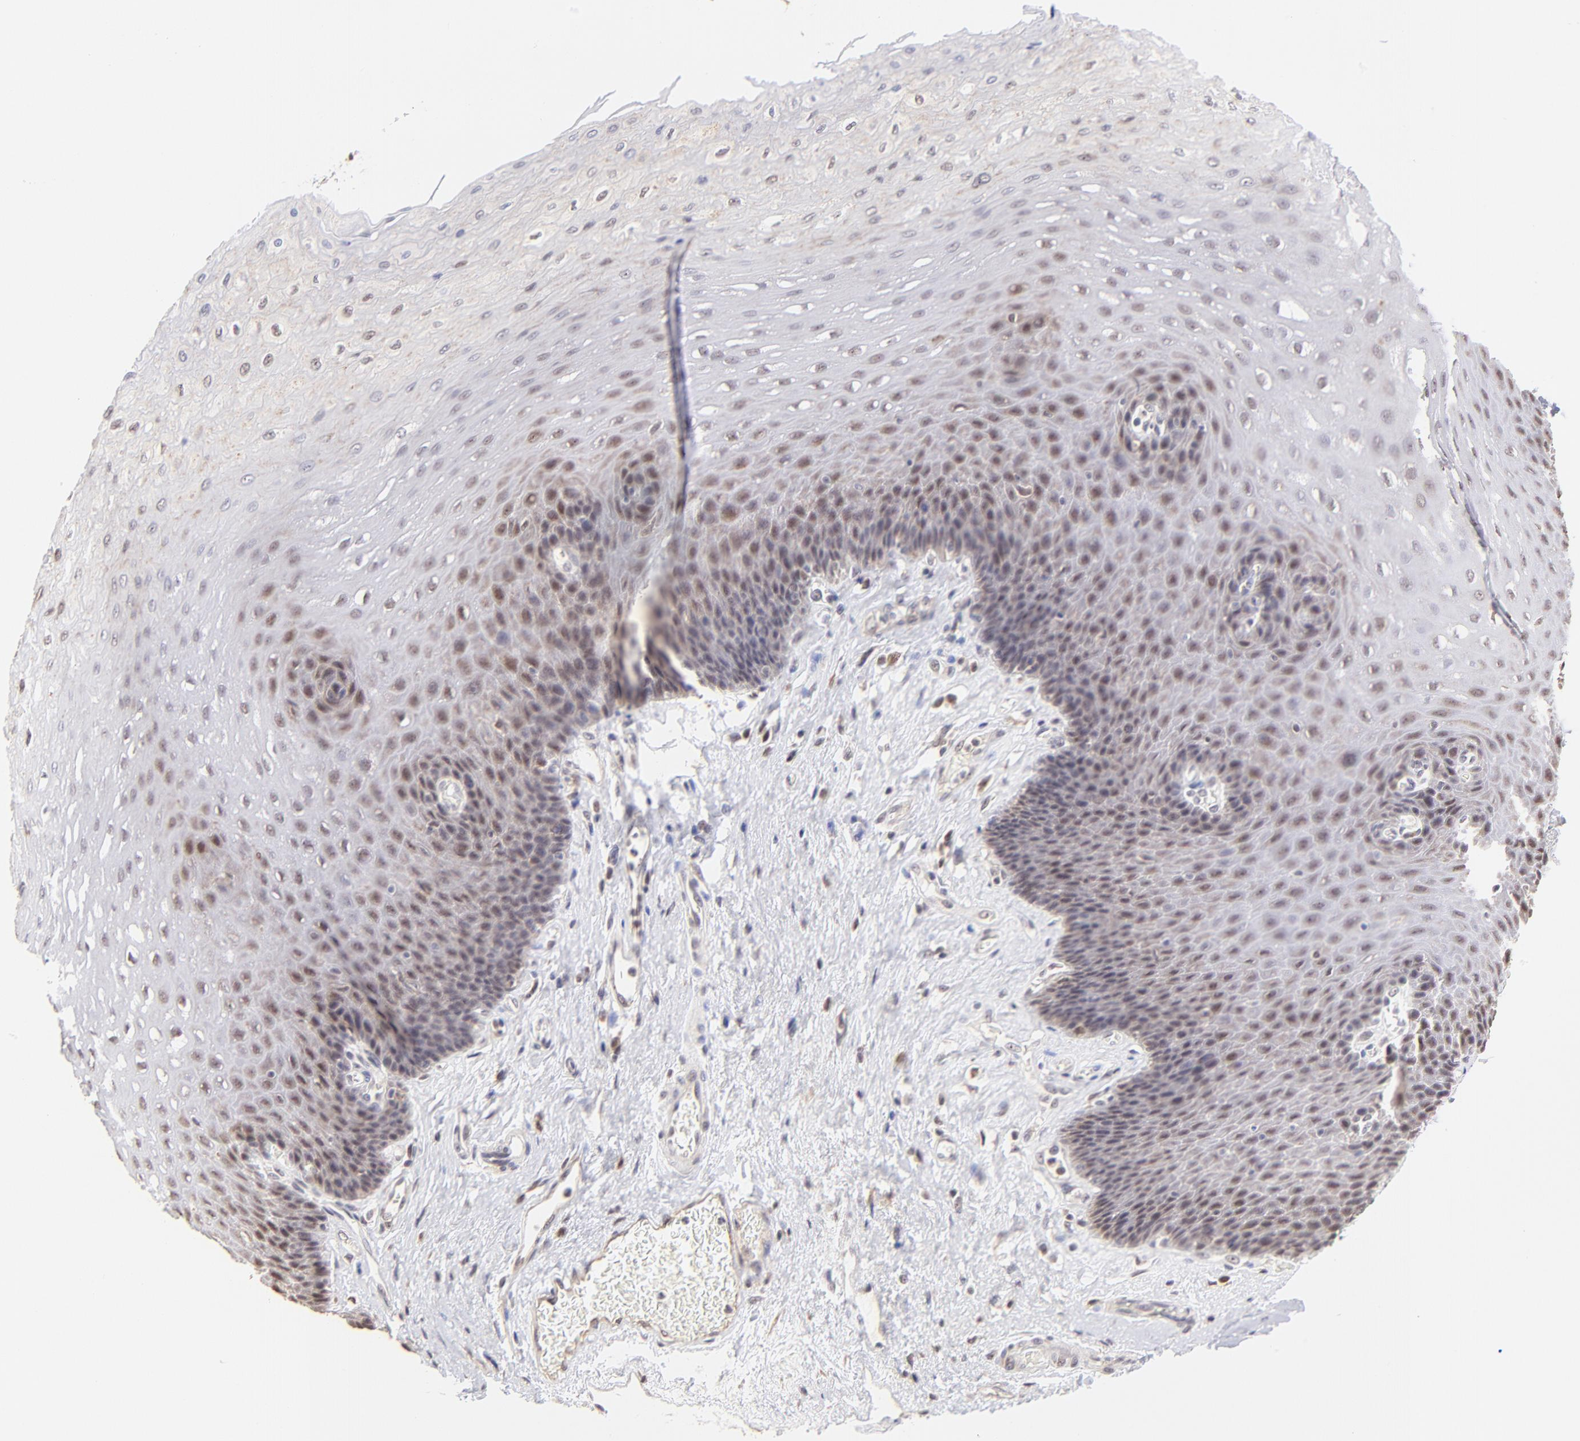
{"staining": {"intensity": "weak", "quantity": ">75%", "location": "nuclear"}, "tissue": "esophagus", "cell_type": "Squamous epithelial cells", "image_type": "normal", "snomed": [{"axis": "morphology", "description": "Normal tissue, NOS"}, {"axis": "topography", "description": "Esophagus"}], "caption": "About >75% of squamous epithelial cells in normal esophagus show weak nuclear protein staining as visualized by brown immunohistochemical staining.", "gene": "ZNF670", "patient": {"sex": "female", "age": 72}}